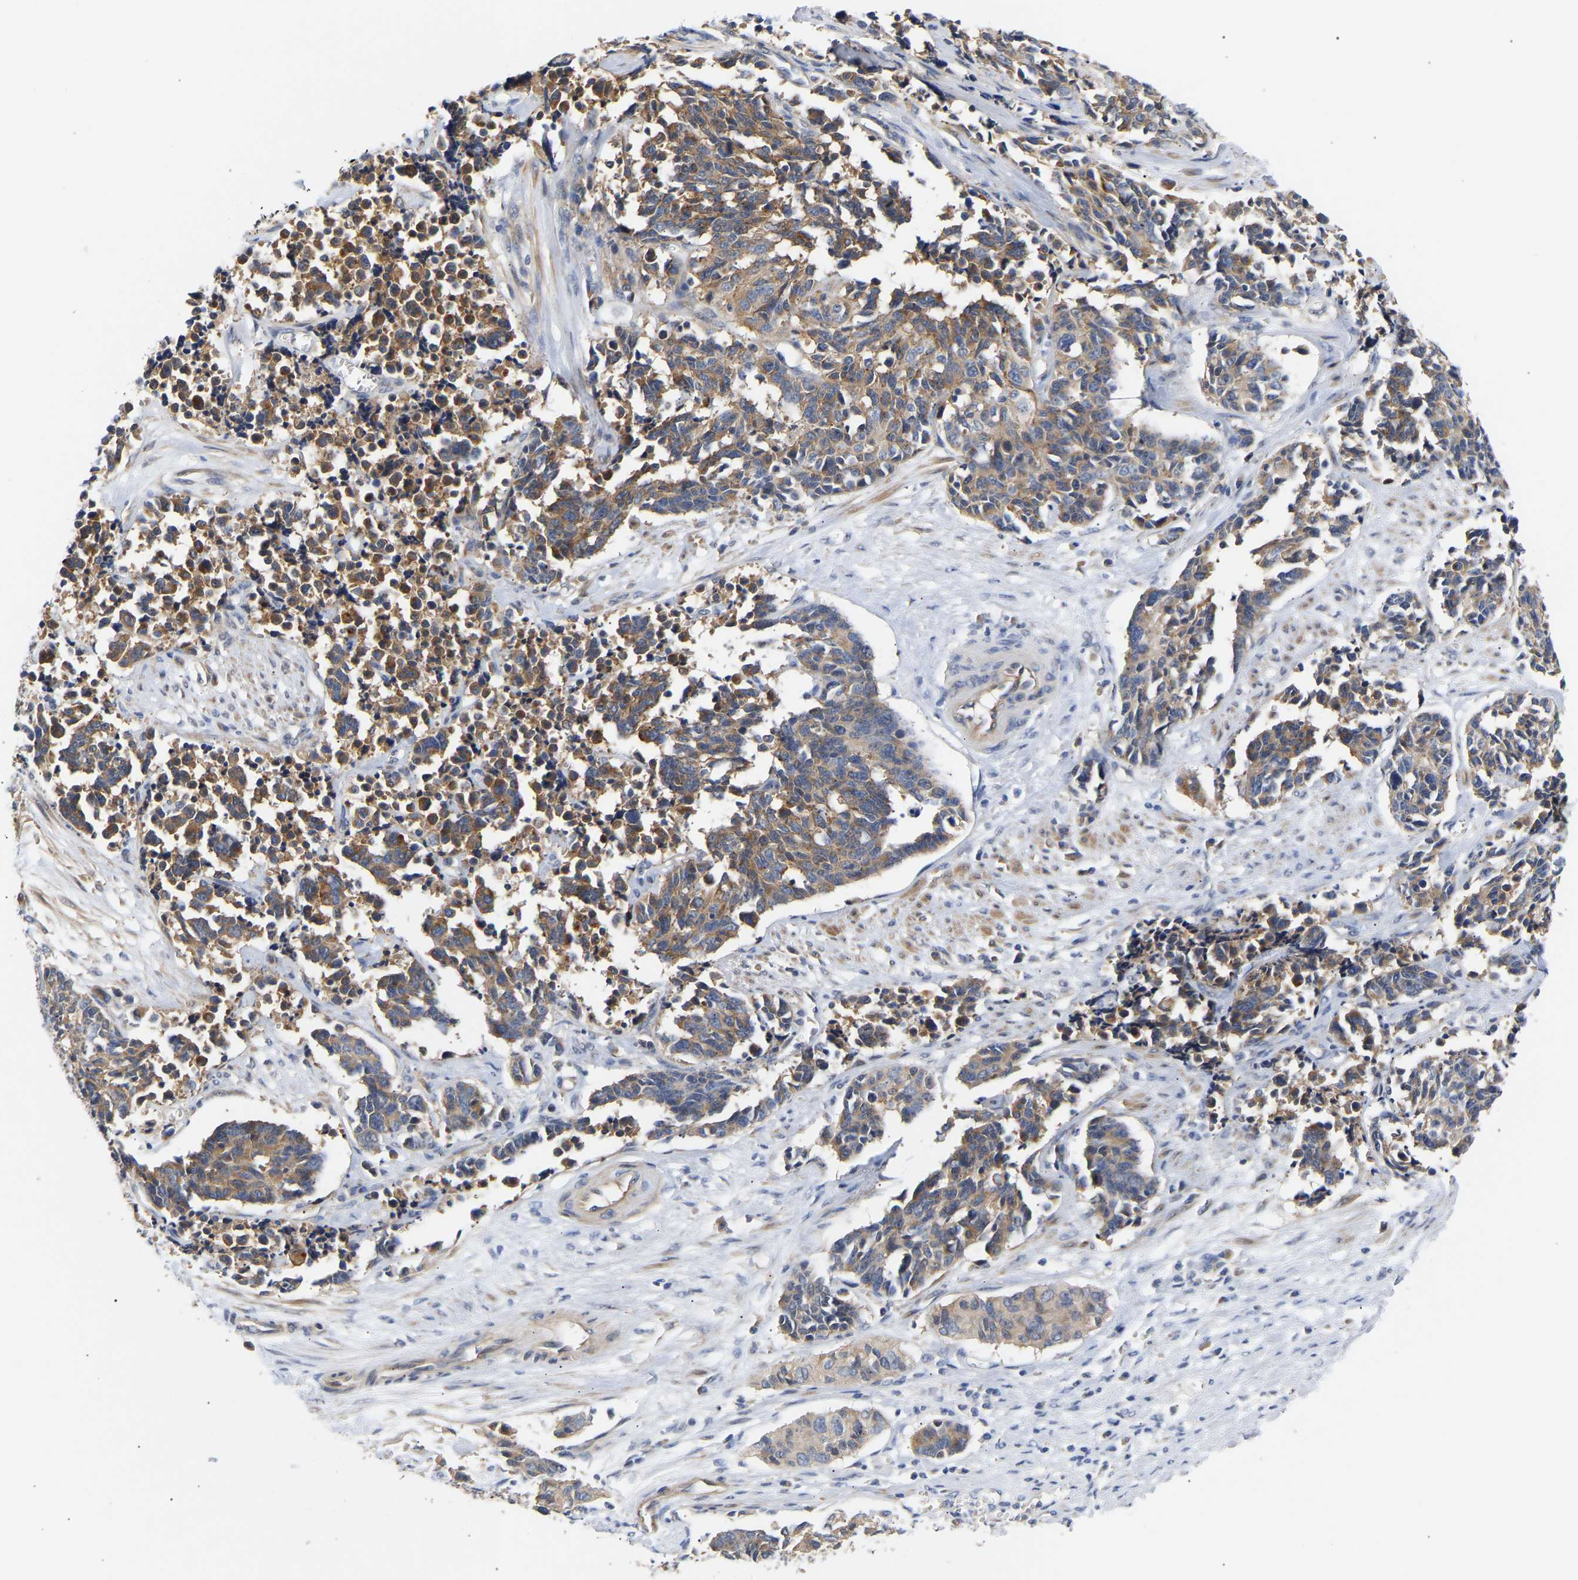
{"staining": {"intensity": "moderate", "quantity": ">75%", "location": "cytoplasmic/membranous"}, "tissue": "cervical cancer", "cell_type": "Tumor cells", "image_type": "cancer", "snomed": [{"axis": "morphology", "description": "Squamous cell carcinoma, NOS"}, {"axis": "topography", "description": "Cervix"}], "caption": "Brown immunohistochemical staining in human squamous cell carcinoma (cervical) displays moderate cytoplasmic/membranous expression in approximately >75% of tumor cells.", "gene": "KASH5", "patient": {"sex": "female", "age": 35}}